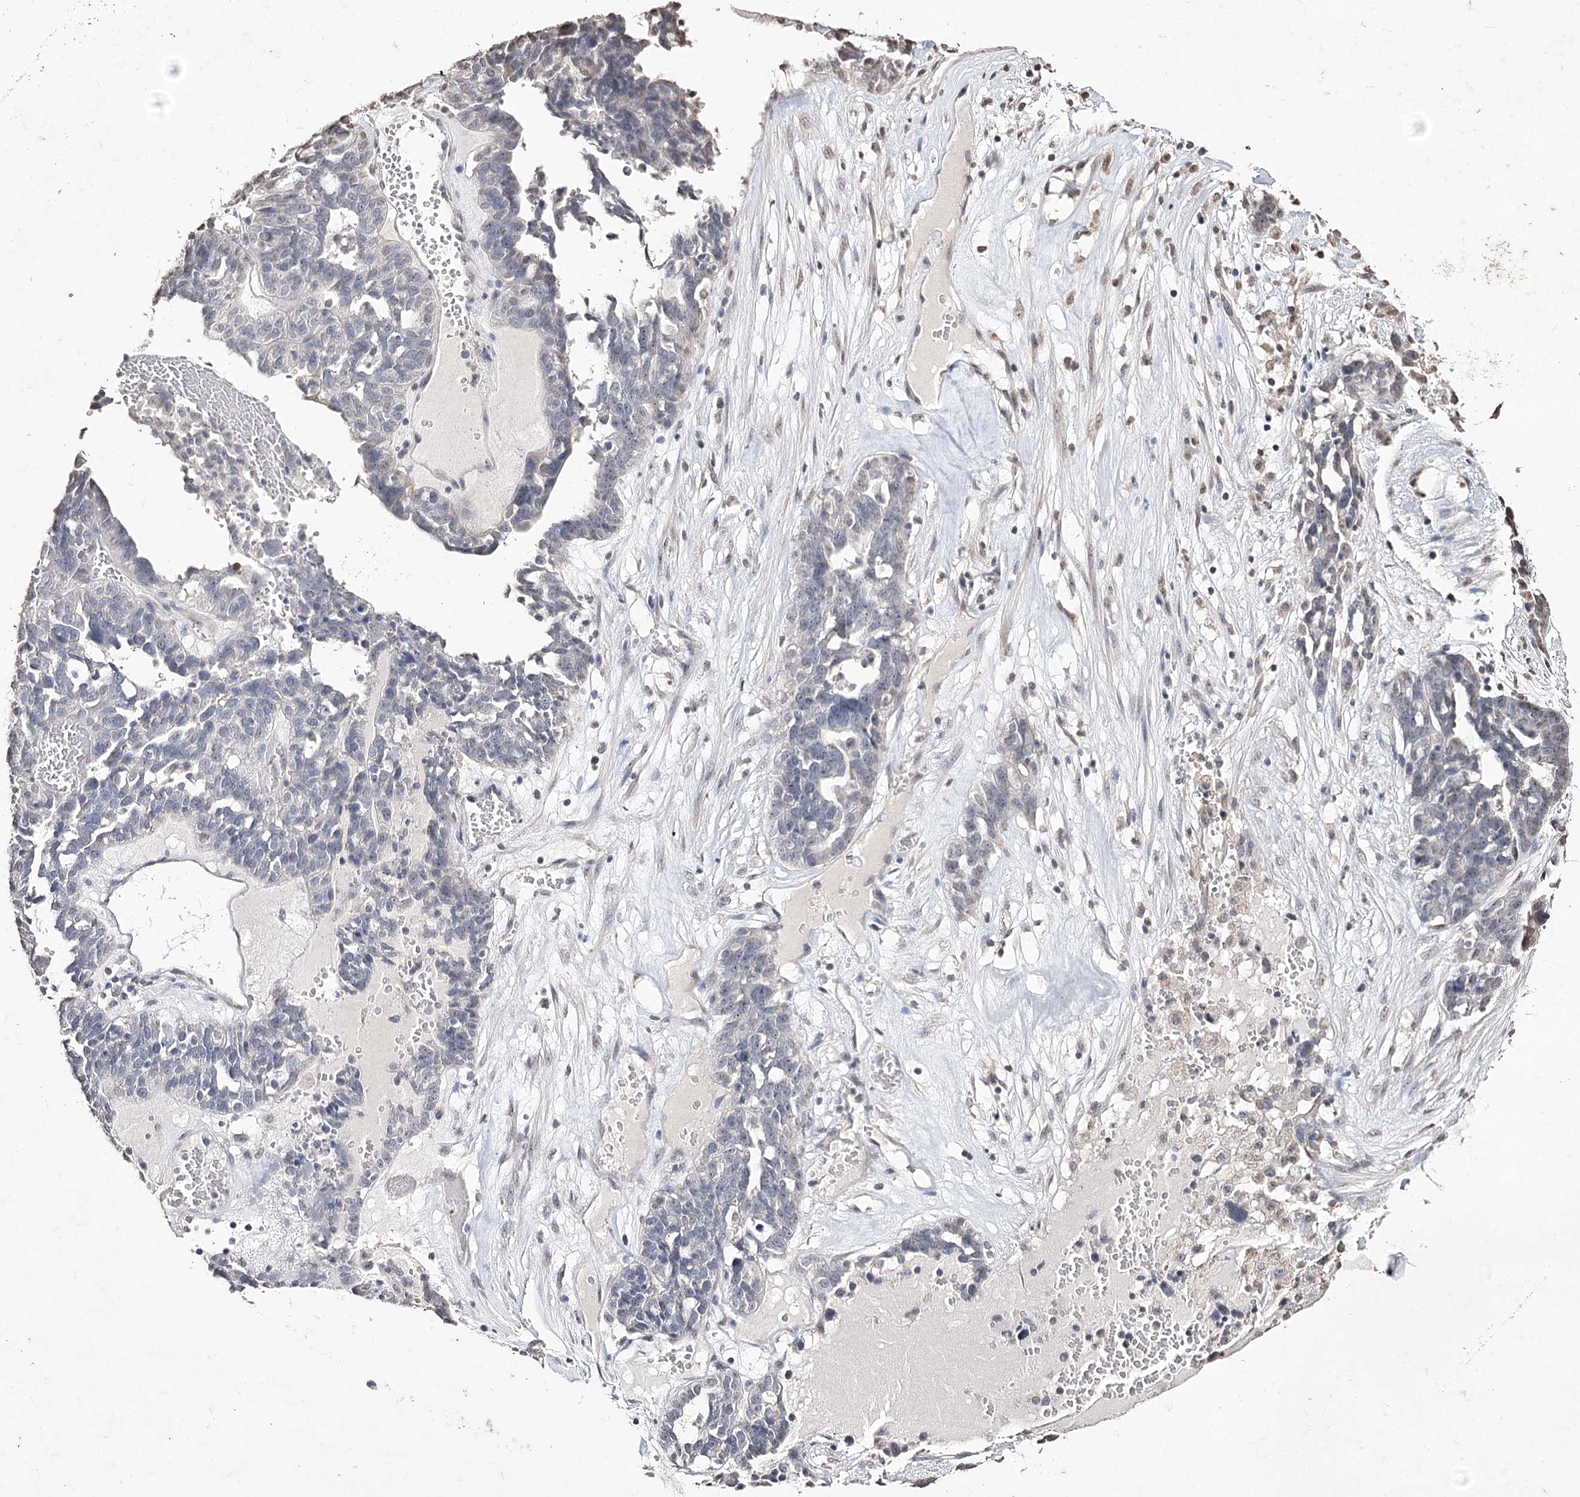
{"staining": {"intensity": "negative", "quantity": "none", "location": "none"}, "tissue": "ovarian cancer", "cell_type": "Tumor cells", "image_type": "cancer", "snomed": [{"axis": "morphology", "description": "Cystadenocarcinoma, serous, NOS"}, {"axis": "topography", "description": "Ovary"}], "caption": "Tumor cells show no significant protein expression in ovarian cancer.", "gene": "DMXL1", "patient": {"sex": "female", "age": 59}}